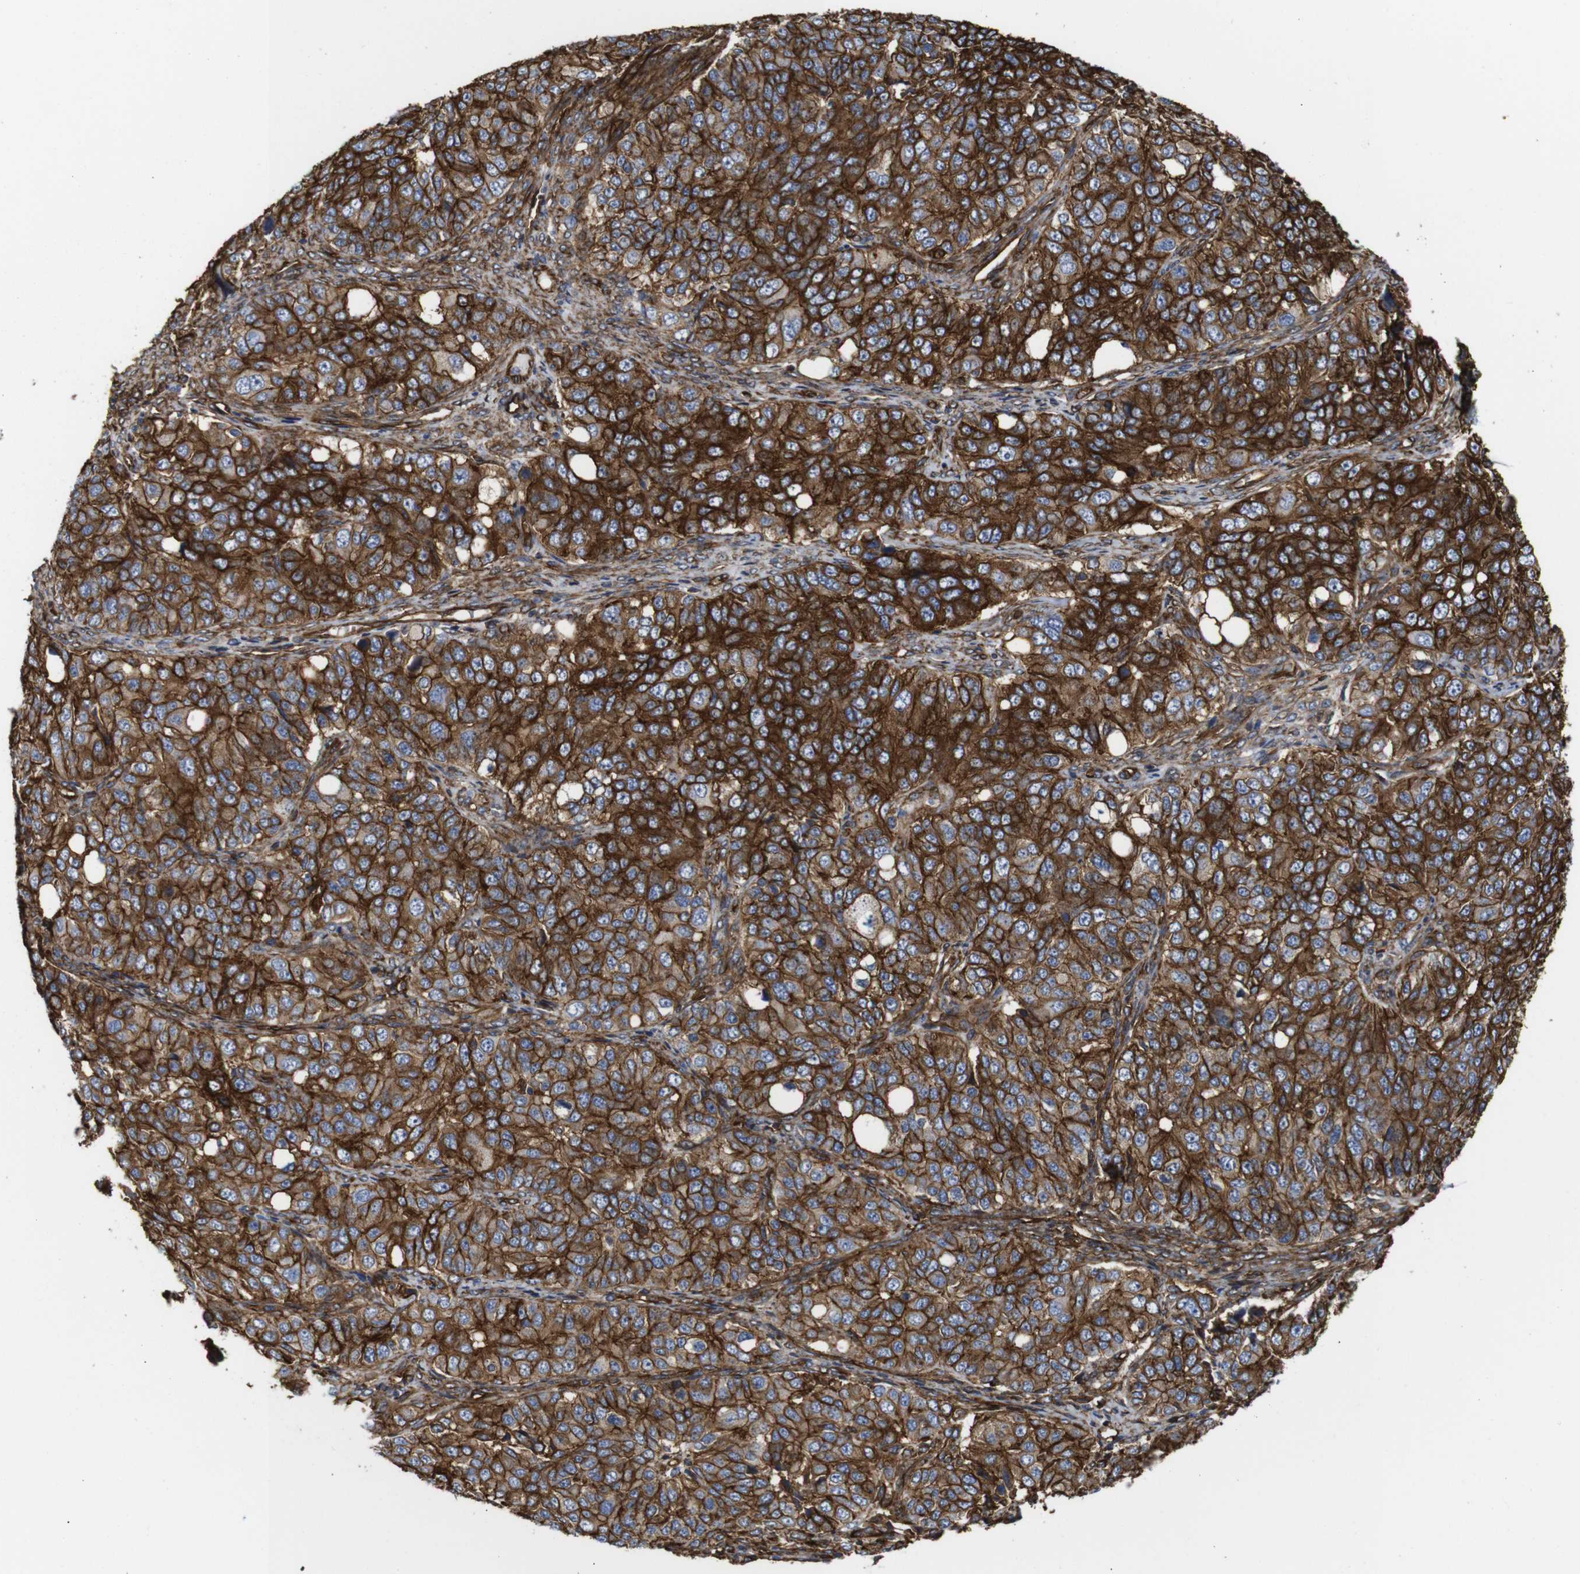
{"staining": {"intensity": "strong", "quantity": ">75%", "location": "cytoplasmic/membranous"}, "tissue": "ovarian cancer", "cell_type": "Tumor cells", "image_type": "cancer", "snomed": [{"axis": "morphology", "description": "Carcinoma, endometroid"}, {"axis": "topography", "description": "Ovary"}], "caption": "The image reveals a brown stain indicating the presence of a protein in the cytoplasmic/membranous of tumor cells in ovarian cancer (endometroid carcinoma).", "gene": "SPTBN1", "patient": {"sex": "female", "age": 51}}